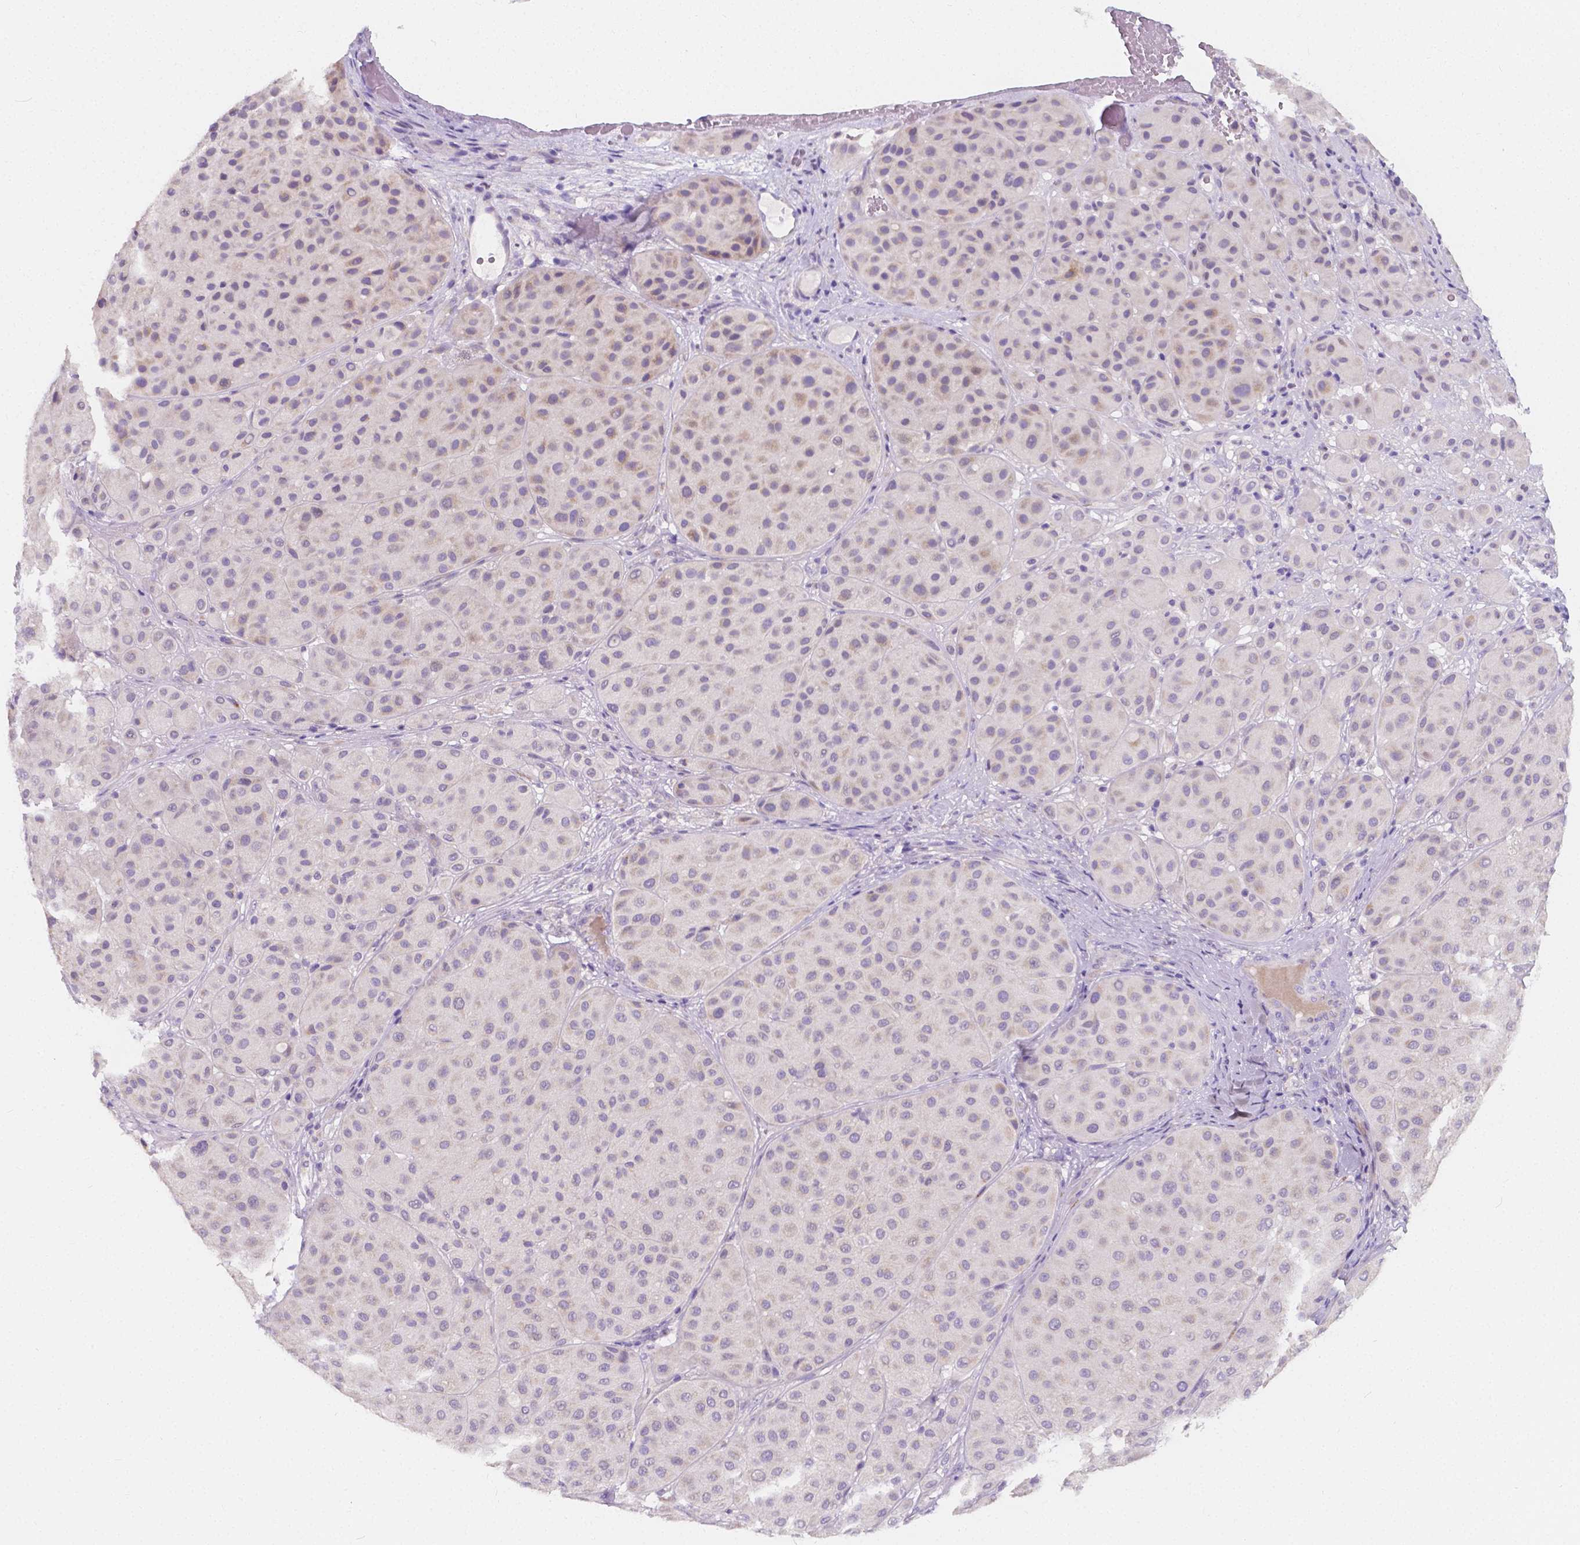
{"staining": {"intensity": "weak", "quantity": "<25%", "location": "cytoplasmic/membranous"}, "tissue": "melanoma", "cell_type": "Tumor cells", "image_type": "cancer", "snomed": [{"axis": "morphology", "description": "Malignant melanoma, Metastatic site"}, {"axis": "topography", "description": "Smooth muscle"}], "caption": "Malignant melanoma (metastatic site) was stained to show a protein in brown. There is no significant expression in tumor cells.", "gene": "RNF186", "patient": {"sex": "male", "age": 41}}